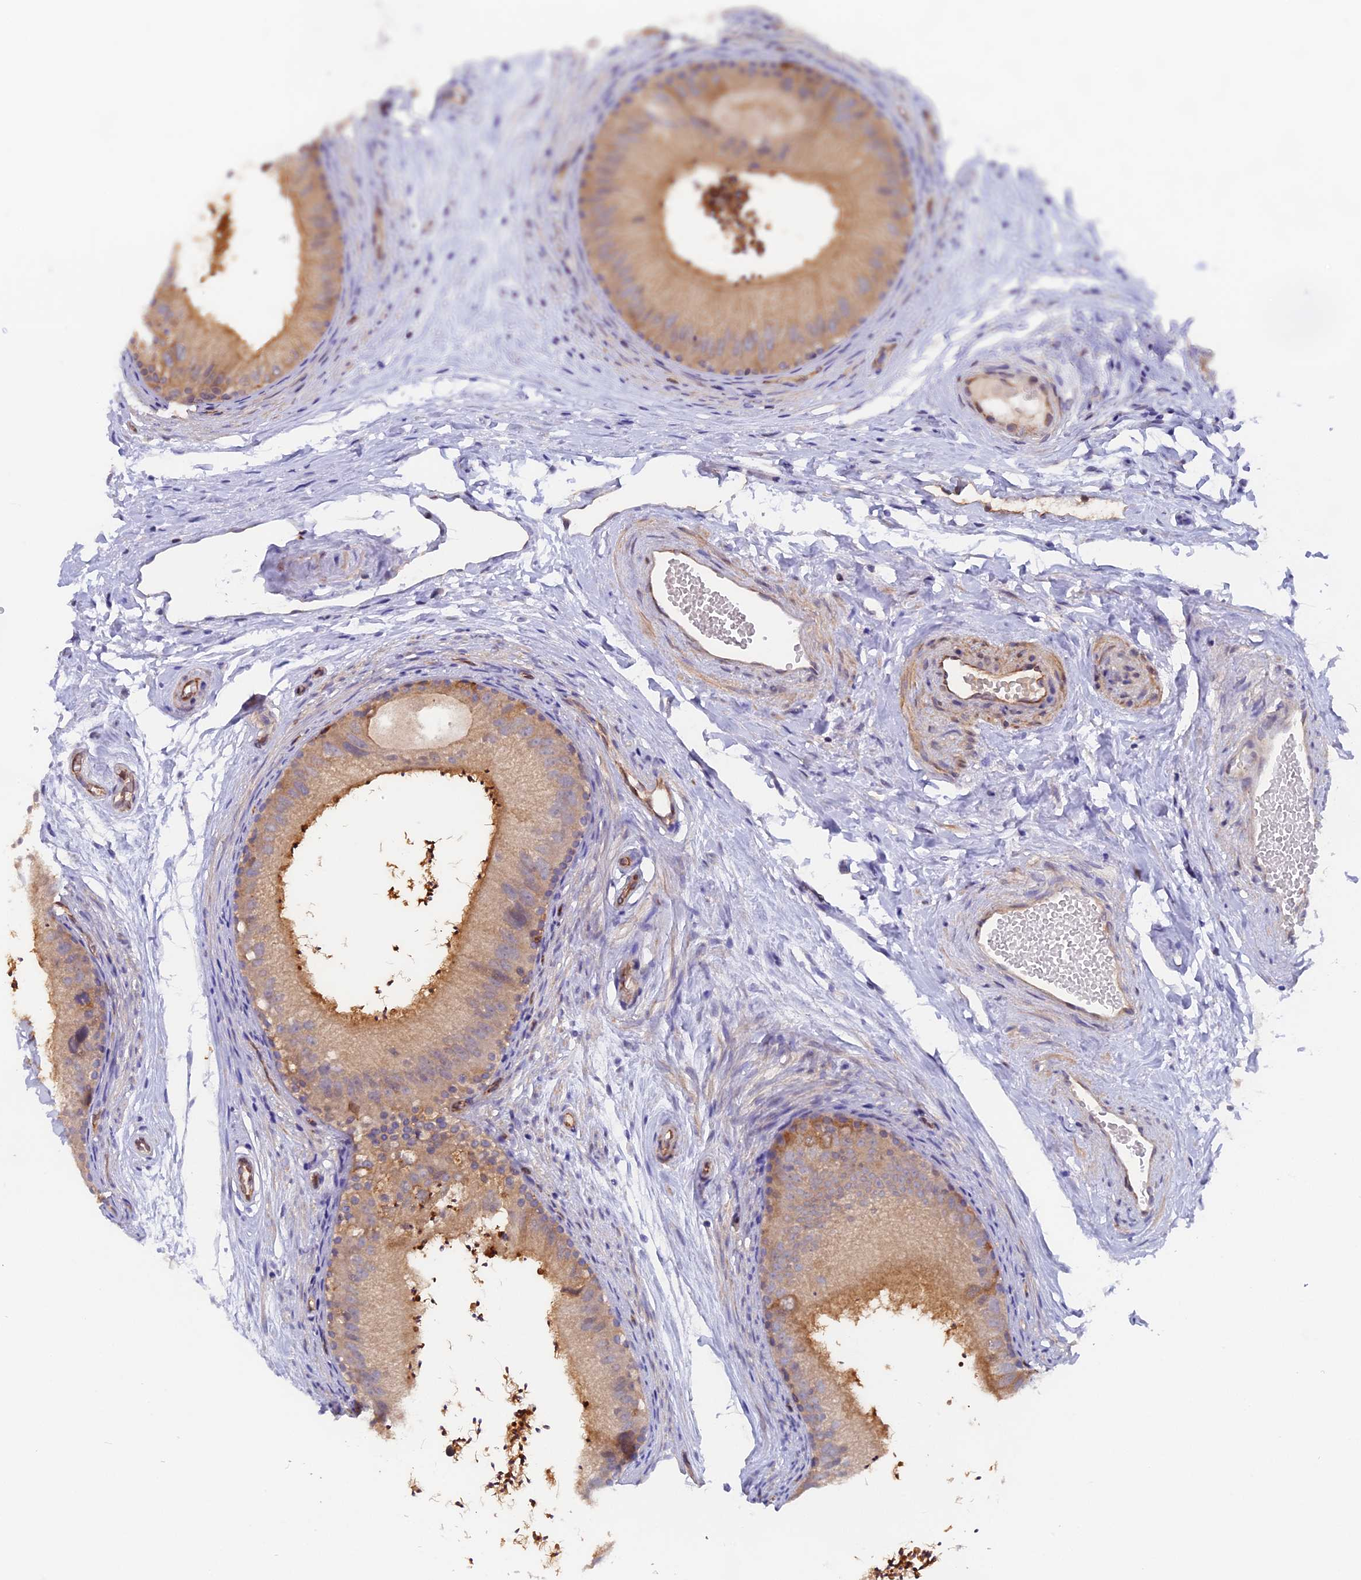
{"staining": {"intensity": "weak", "quantity": ">75%", "location": "cytoplasmic/membranous"}, "tissue": "epididymis", "cell_type": "Glandular cells", "image_type": "normal", "snomed": [{"axis": "morphology", "description": "Normal tissue, NOS"}, {"axis": "topography", "description": "Epididymis"}], "caption": "Protein analysis of normal epididymis demonstrates weak cytoplasmic/membranous positivity in approximately >75% of glandular cells. The staining was performed using DAB to visualize the protein expression in brown, while the nuclei were stained in blue with hematoxylin (Magnification: 20x).", "gene": "FAM118B", "patient": {"sex": "male", "age": 56}}